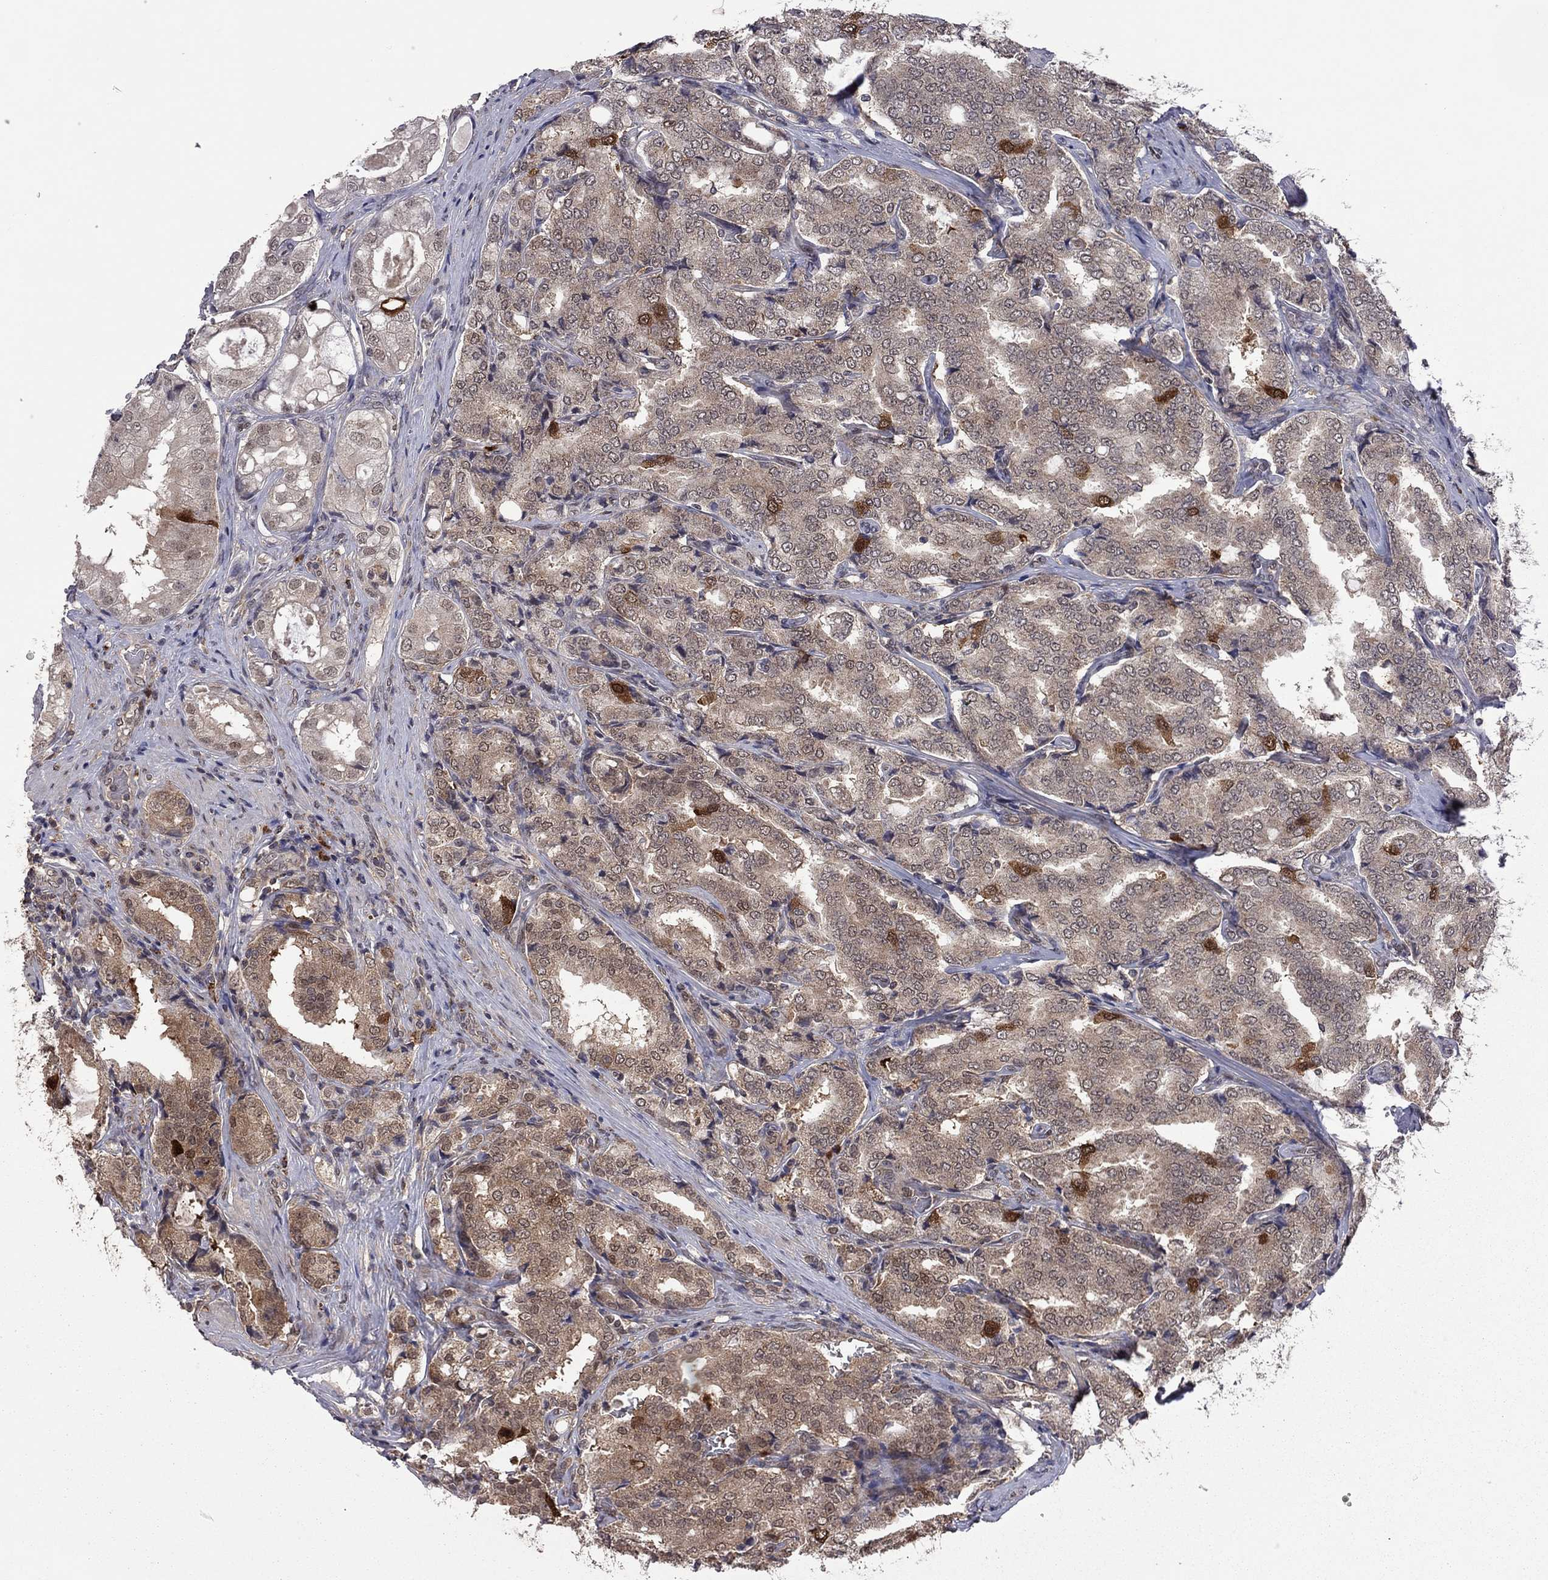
{"staining": {"intensity": "strong", "quantity": "<25%", "location": "cytoplasmic/membranous"}, "tissue": "prostate cancer", "cell_type": "Tumor cells", "image_type": "cancer", "snomed": [{"axis": "morphology", "description": "Adenocarcinoma, NOS"}, {"axis": "topography", "description": "Prostate"}], "caption": "Human prostate cancer stained with a protein marker exhibits strong staining in tumor cells.", "gene": "GPAA1", "patient": {"sex": "male", "age": 65}}